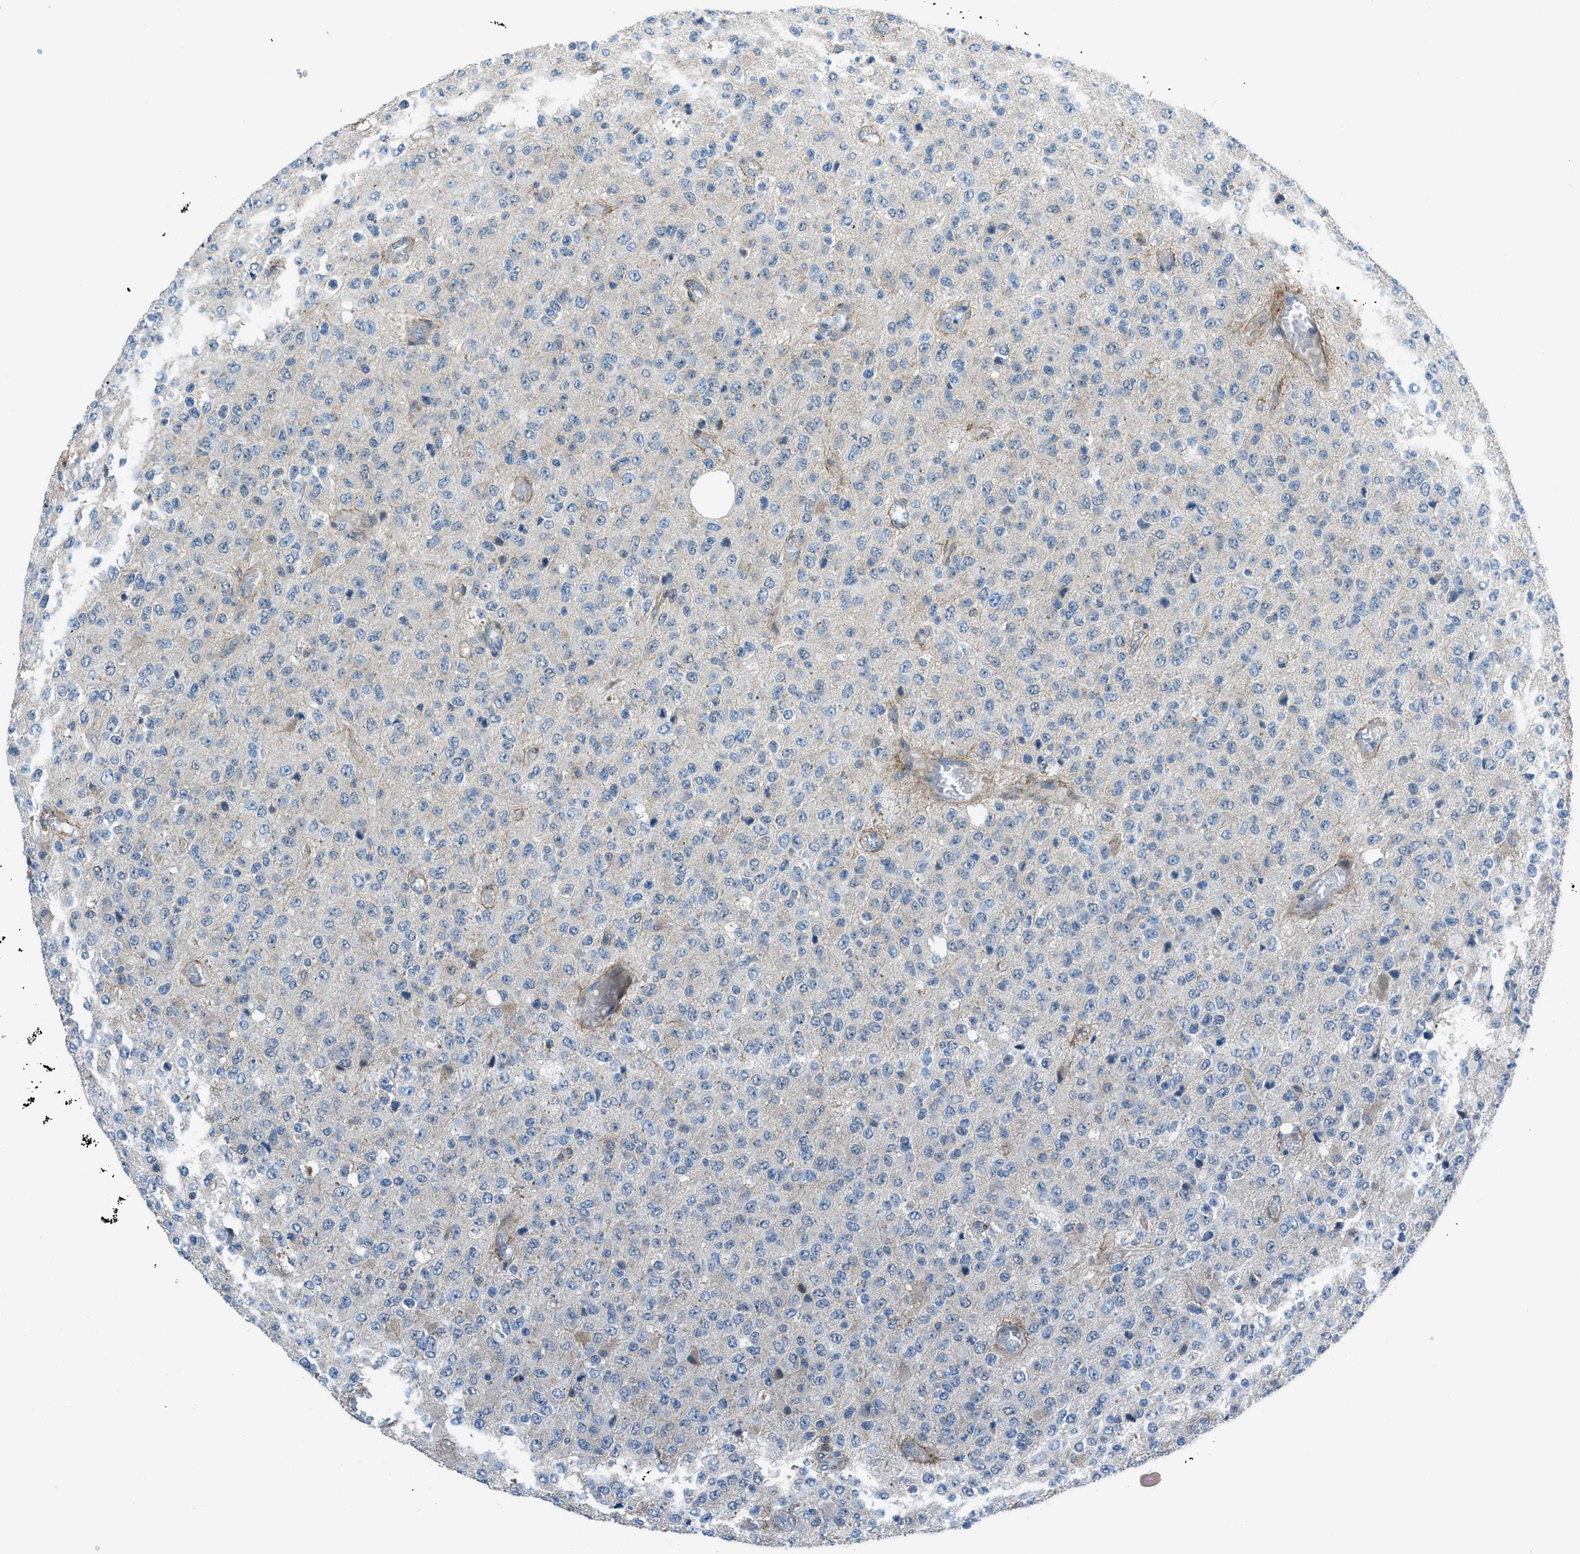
{"staining": {"intensity": "moderate", "quantity": "25%-75%", "location": "cytoplasmic/membranous,nuclear"}, "tissue": "glioma", "cell_type": "Tumor cells", "image_type": "cancer", "snomed": [{"axis": "morphology", "description": "Glioma, malignant, High grade"}, {"axis": "topography", "description": "pancreas cauda"}], "caption": "A photomicrograph of human glioma stained for a protein displays moderate cytoplasmic/membranous and nuclear brown staining in tumor cells. (Stains: DAB (3,3'-diaminobenzidine) in brown, nuclei in blue, Microscopy: brightfield microscopy at high magnification).", "gene": "PRKN", "patient": {"sex": "male", "age": 60}}